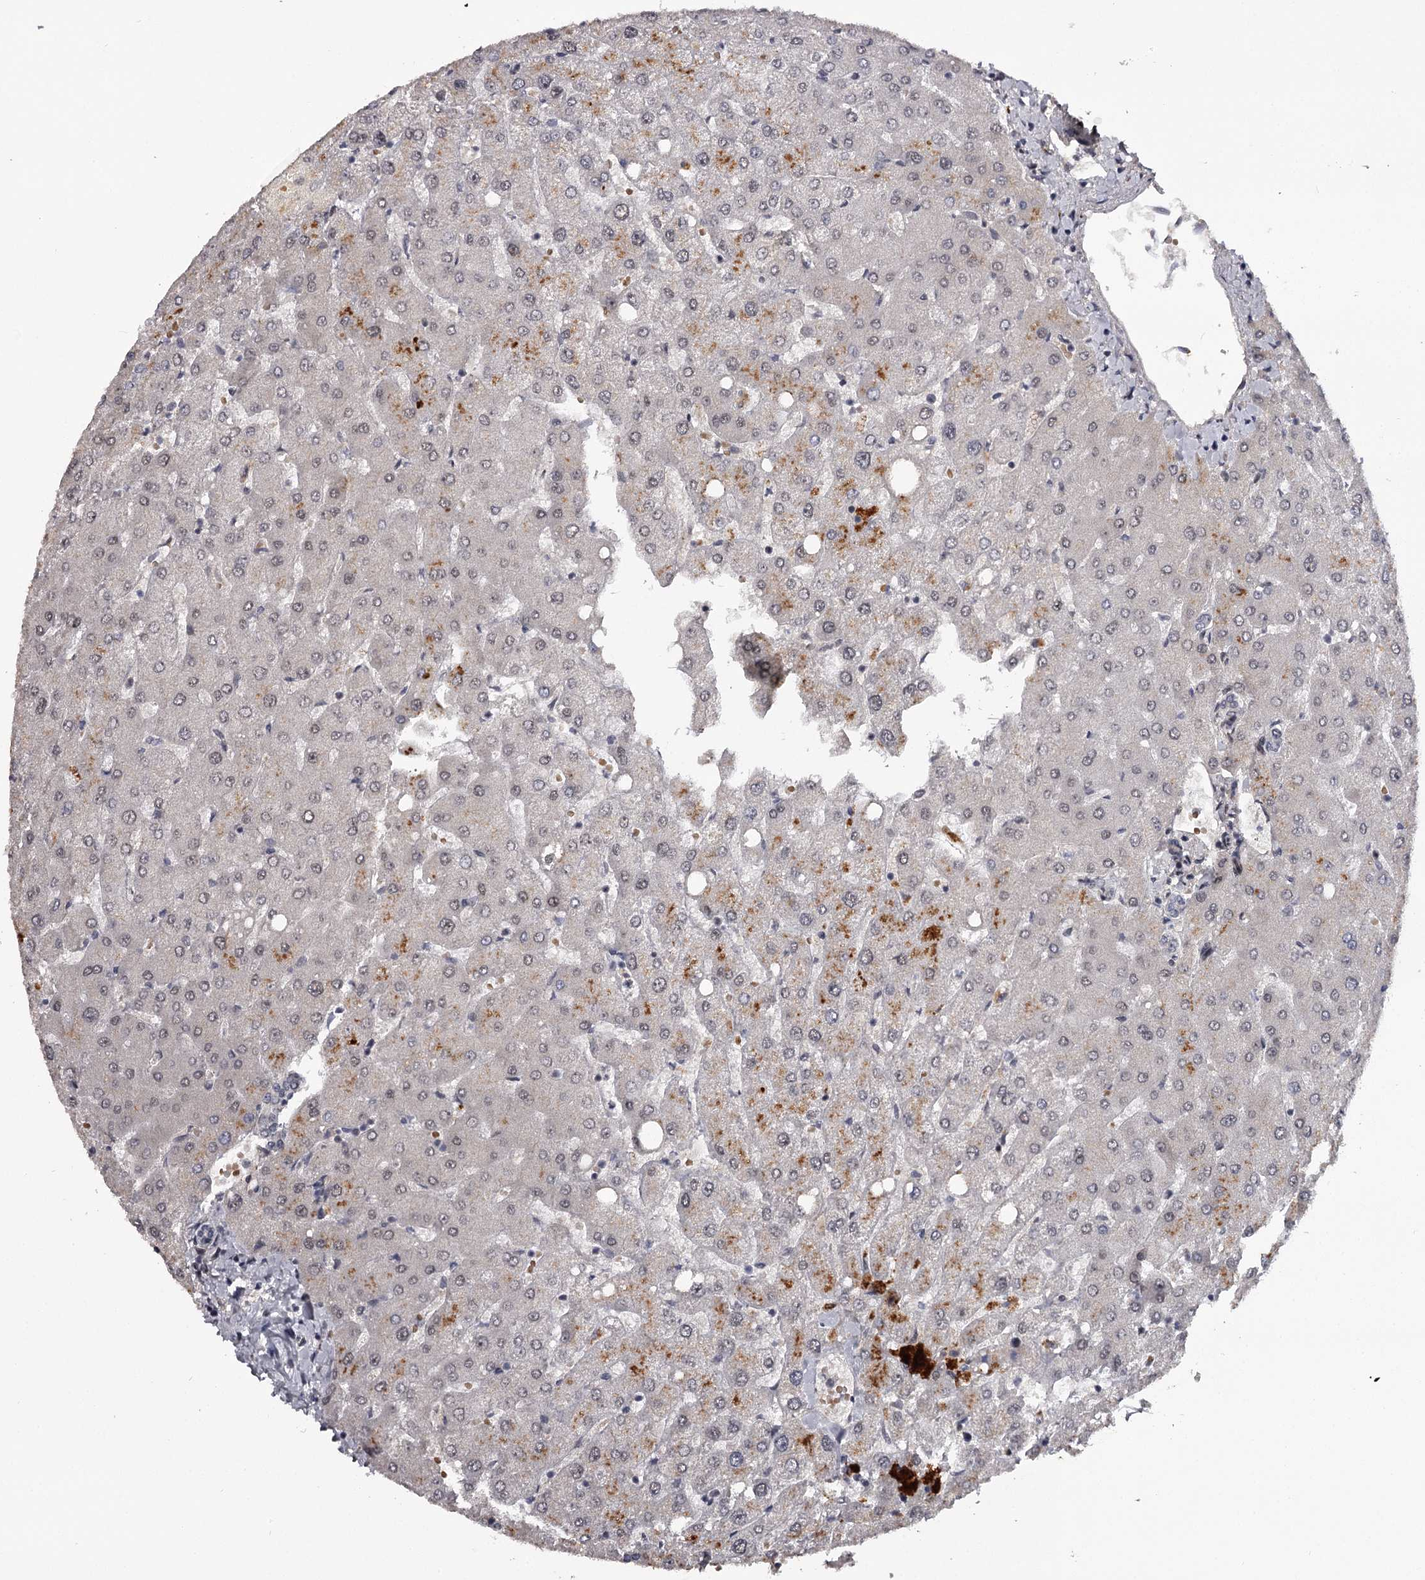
{"staining": {"intensity": "negative", "quantity": "none", "location": "none"}, "tissue": "liver", "cell_type": "Cholangiocytes", "image_type": "normal", "snomed": [{"axis": "morphology", "description": "Normal tissue, NOS"}, {"axis": "topography", "description": "Liver"}], "caption": "DAB (3,3'-diaminobenzidine) immunohistochemical staining of unremarkable human liver exhibits no significant positivity in cholangiocytes.", "gene": "RNF44", "patient": {"sex": "female", "age": 54}}